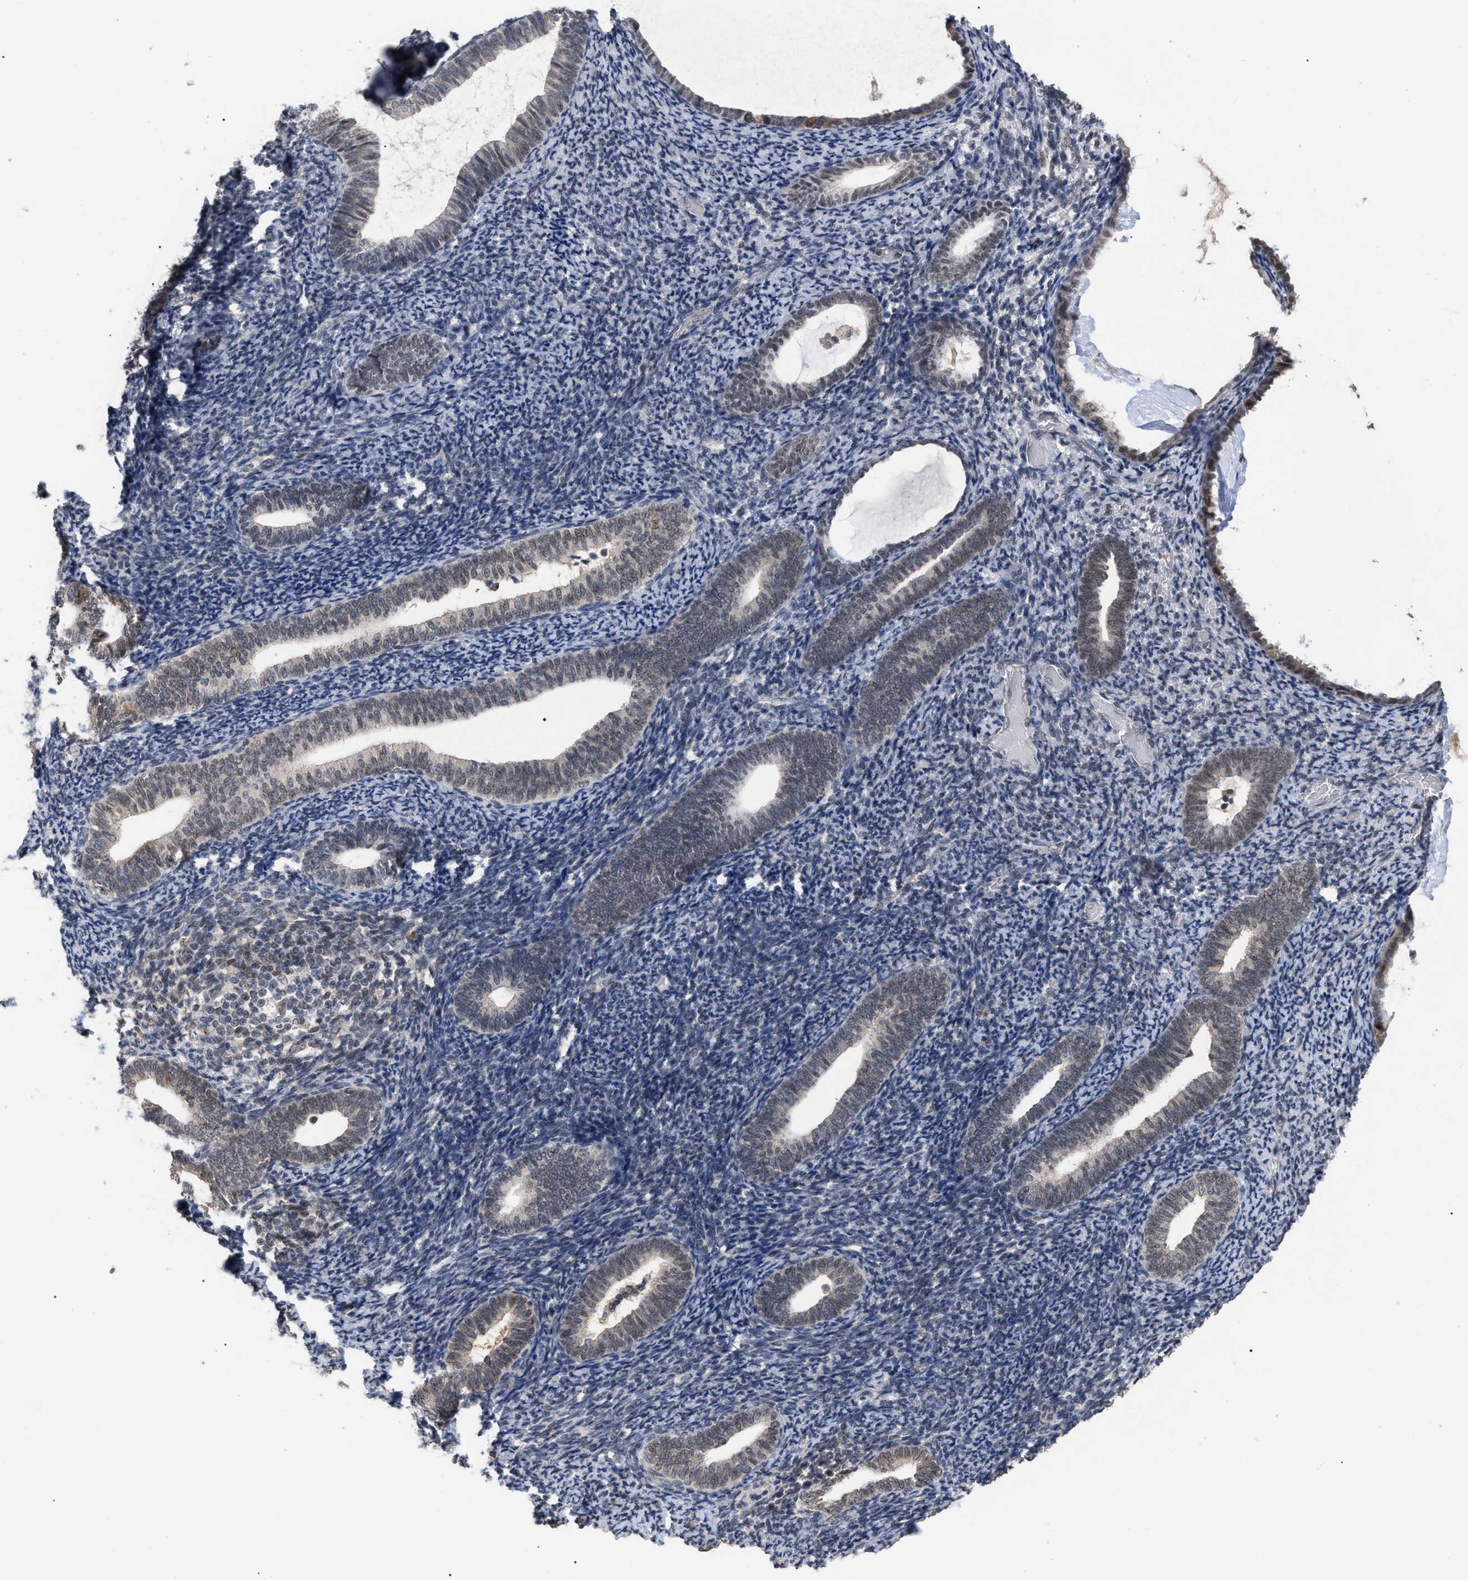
{"staining": {"intensity": "negative", "quantity": "none", "location": "none"}, "tissue": "endometrium", "cell_type": "Cells in endometrial stroma", "image_type": "normal", "snomed": [{"axis": "morphology", "description": "Normal tissue, NOS"}, {"axis": "topography", "description": "Endometrium"}], "caption": "Immunohistochemistry of benign human endometrium displays no staining in cells in endometrial stroma.", "gene": "JAZF1", "patient": {"sex": "female", "age": 66}}